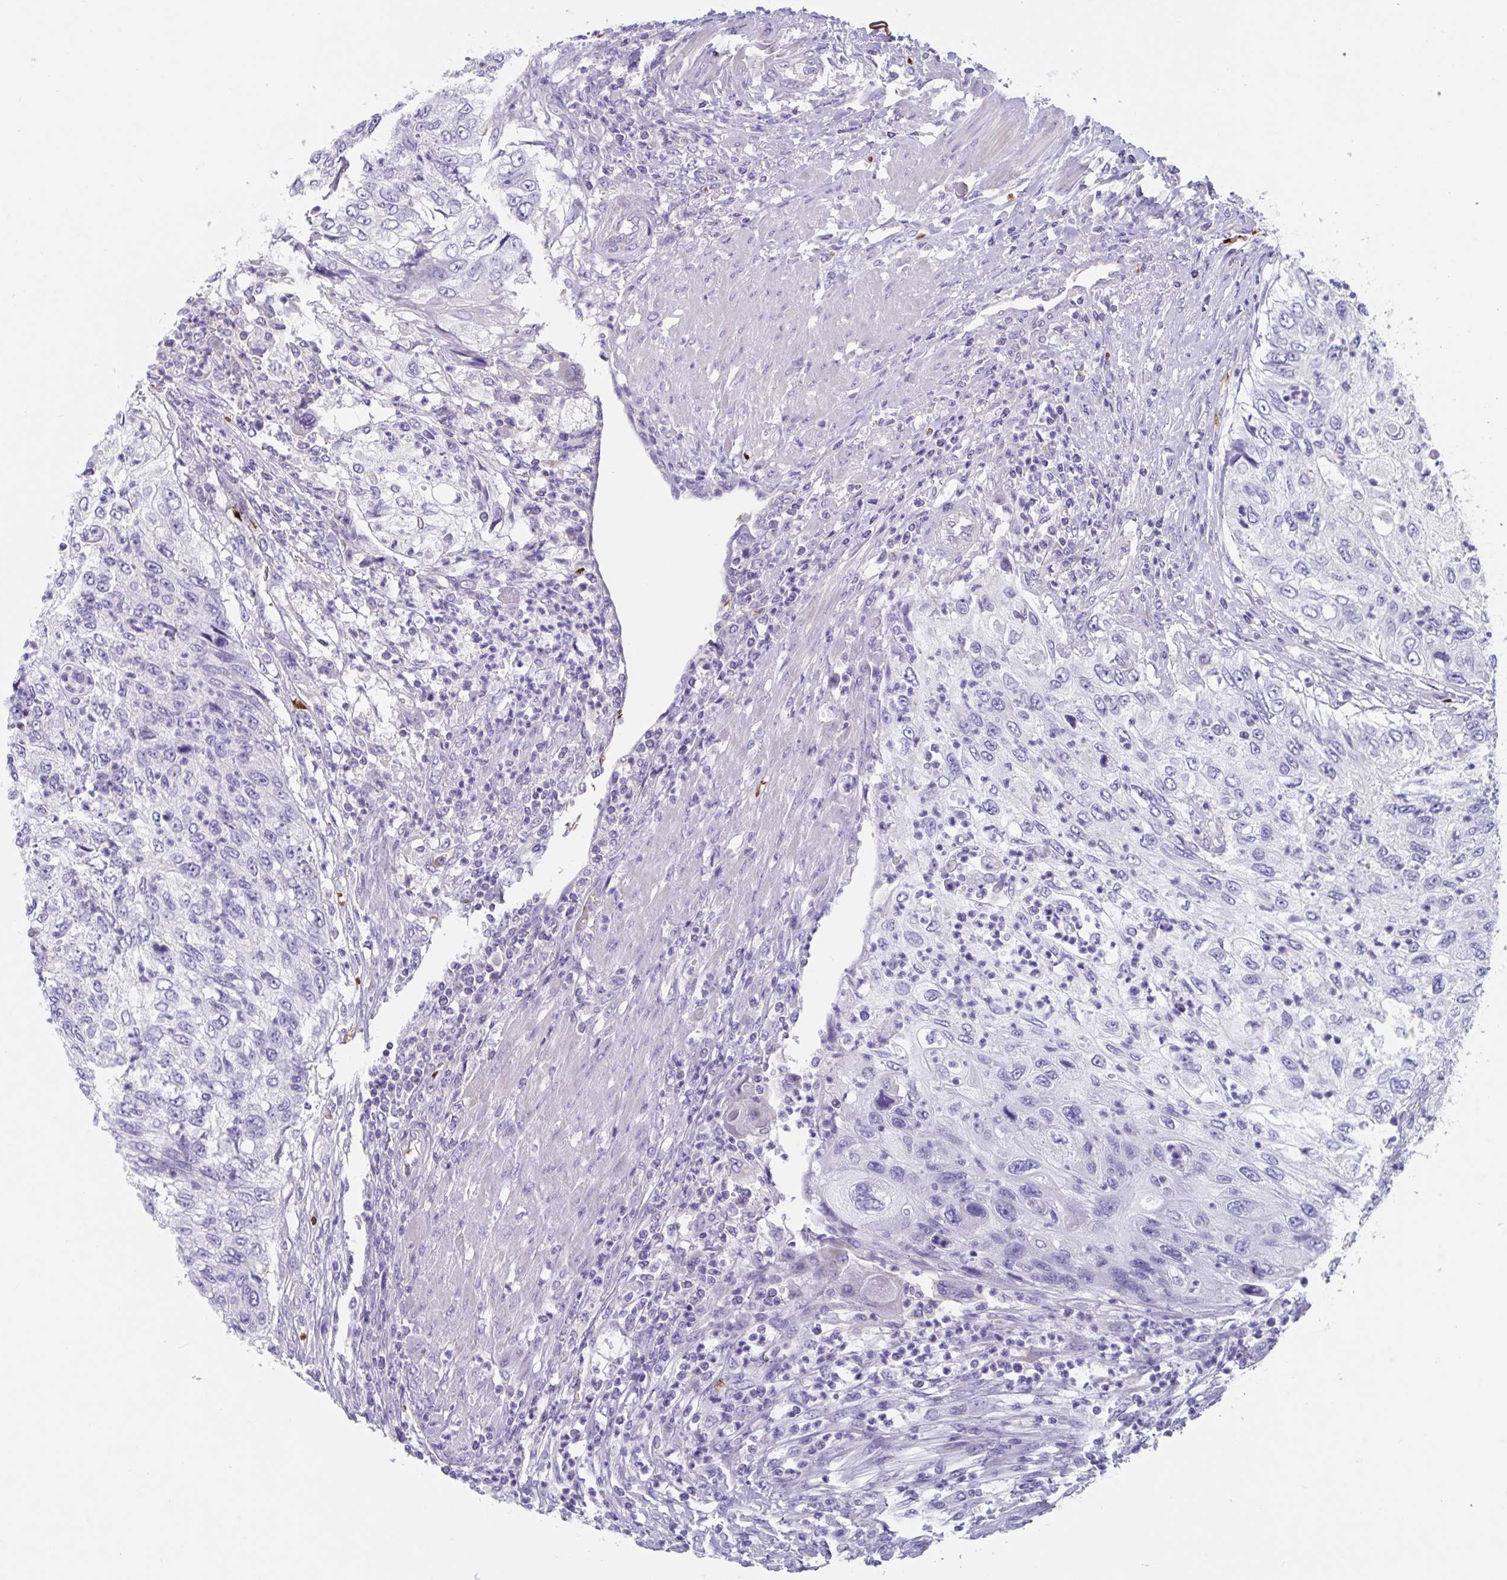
{"staining": {"intensity": "negative", "quantity": "none", "location": "none"}, "tissue": "urothelial cancer", "cell_type": "Tumor cells", "image_type": "cancer", "snomed": [{"axis": "morphology", "description": "Urothelial carcinoma, High grade"}, {"axis": "topography", "description": "Urinary bladder"}], "caption": "This image is of urothelial cancer stained with immunohistochemistry (IHC) to label a protein in brown with the nuclei are counter-stained blue. There is no staining in tumor cells. Brightfield microscopy of immunohistochemistry stained with DAB (3,3'-diaminobenzidine) (brown) and hematoxylin (blue), captured at high magnification.", "gene": "TTC30B", "patient": {"sex": "female", "age": 60}}